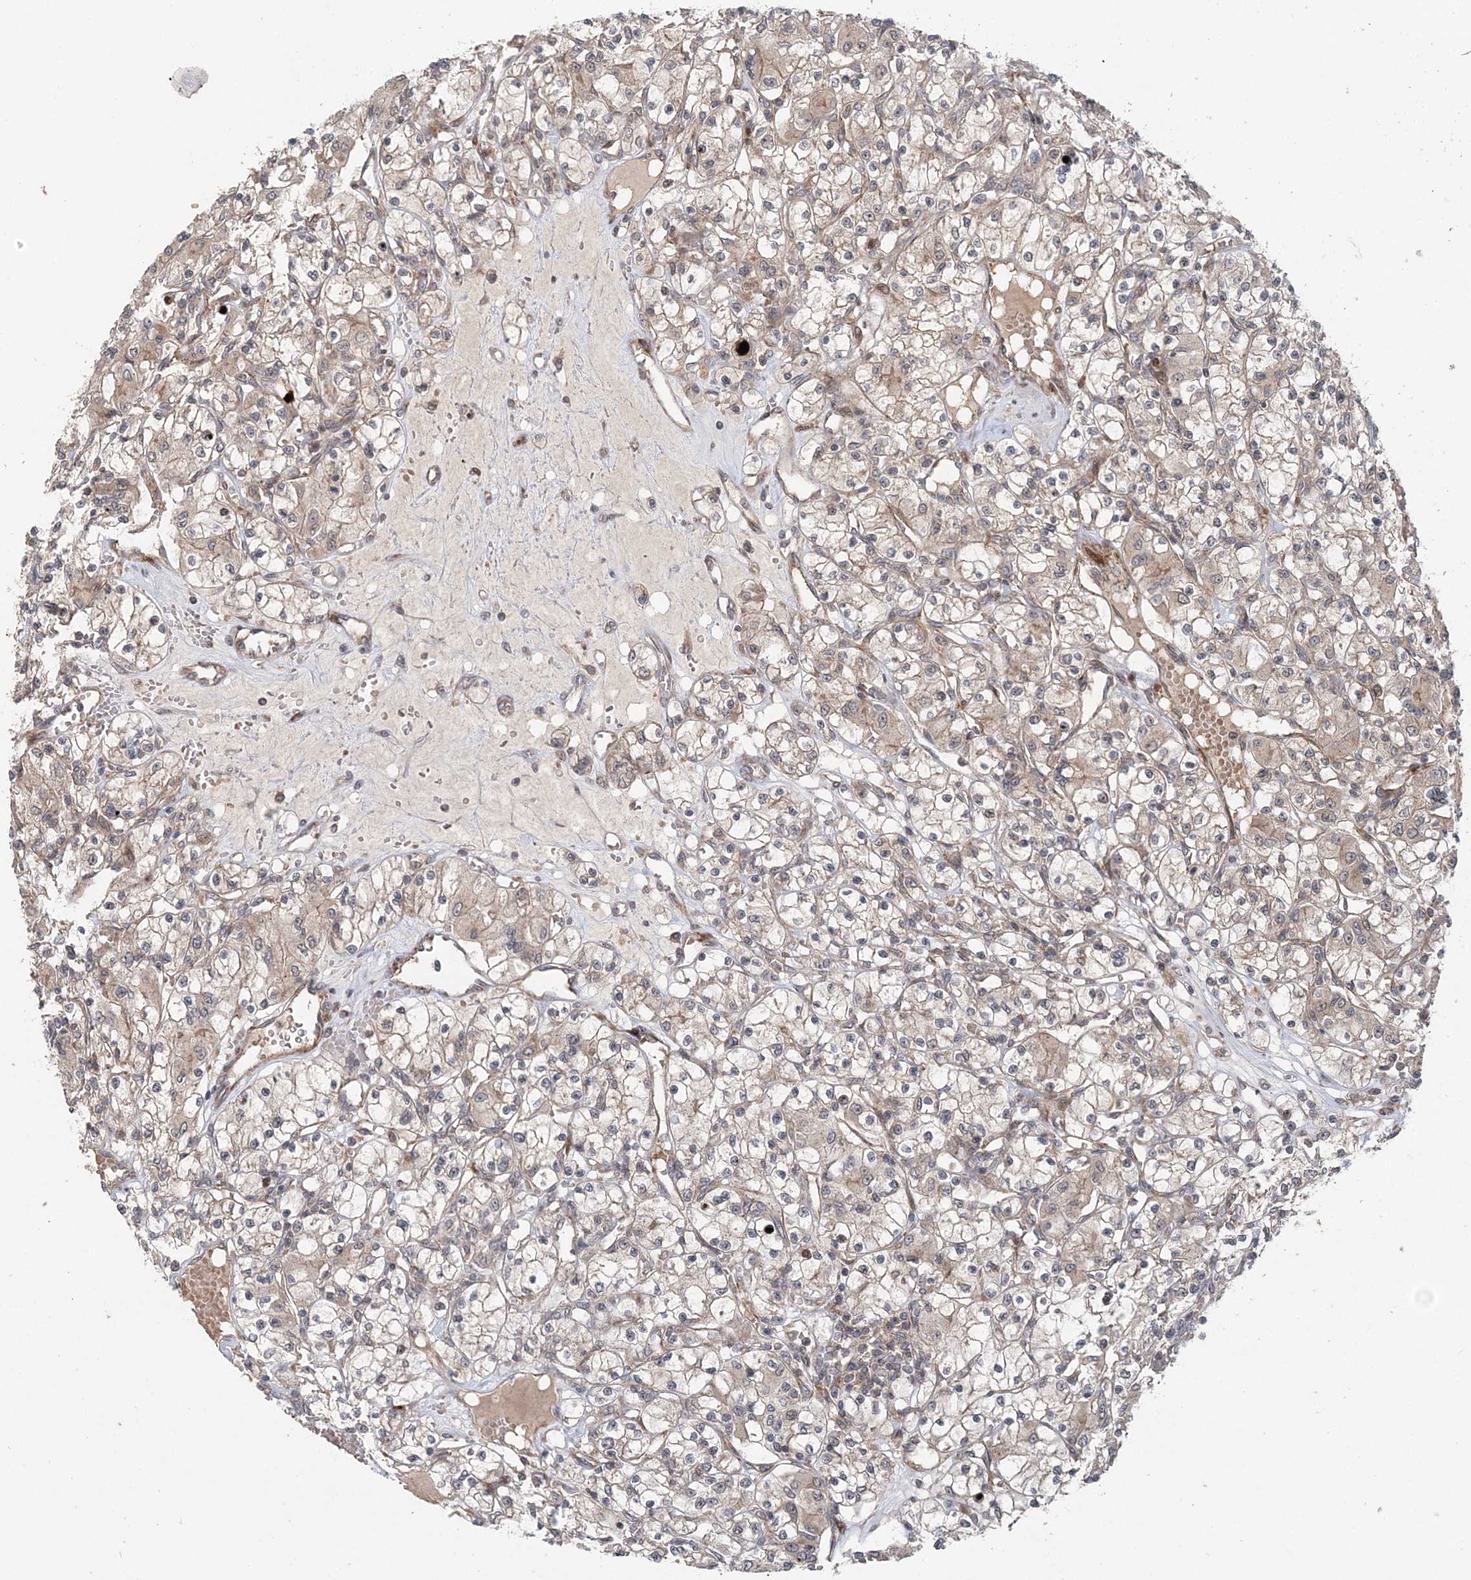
{"staining": {"intensity": "weak", "quantity": "25%-75%", "location": "cytoplasmic/membranous"}, "tissue": "renal cancer", "cell_type": "Tumor cells", "image_type": "cancer", "snomed": [{"axis": "morphology", "description": "Adenocarcinoma, NOS"}, {"axis": "topography", "description": "Kidney"}], "caption": "Immunohistochemical staining of human adenocarcinoma (renal) displays low levels of weak cytoplasmic/membranous protein staining in about 25%-75% of tumor cells.", "gene": "UBTD2", "patient": {"sex": "female", "age": 59}}